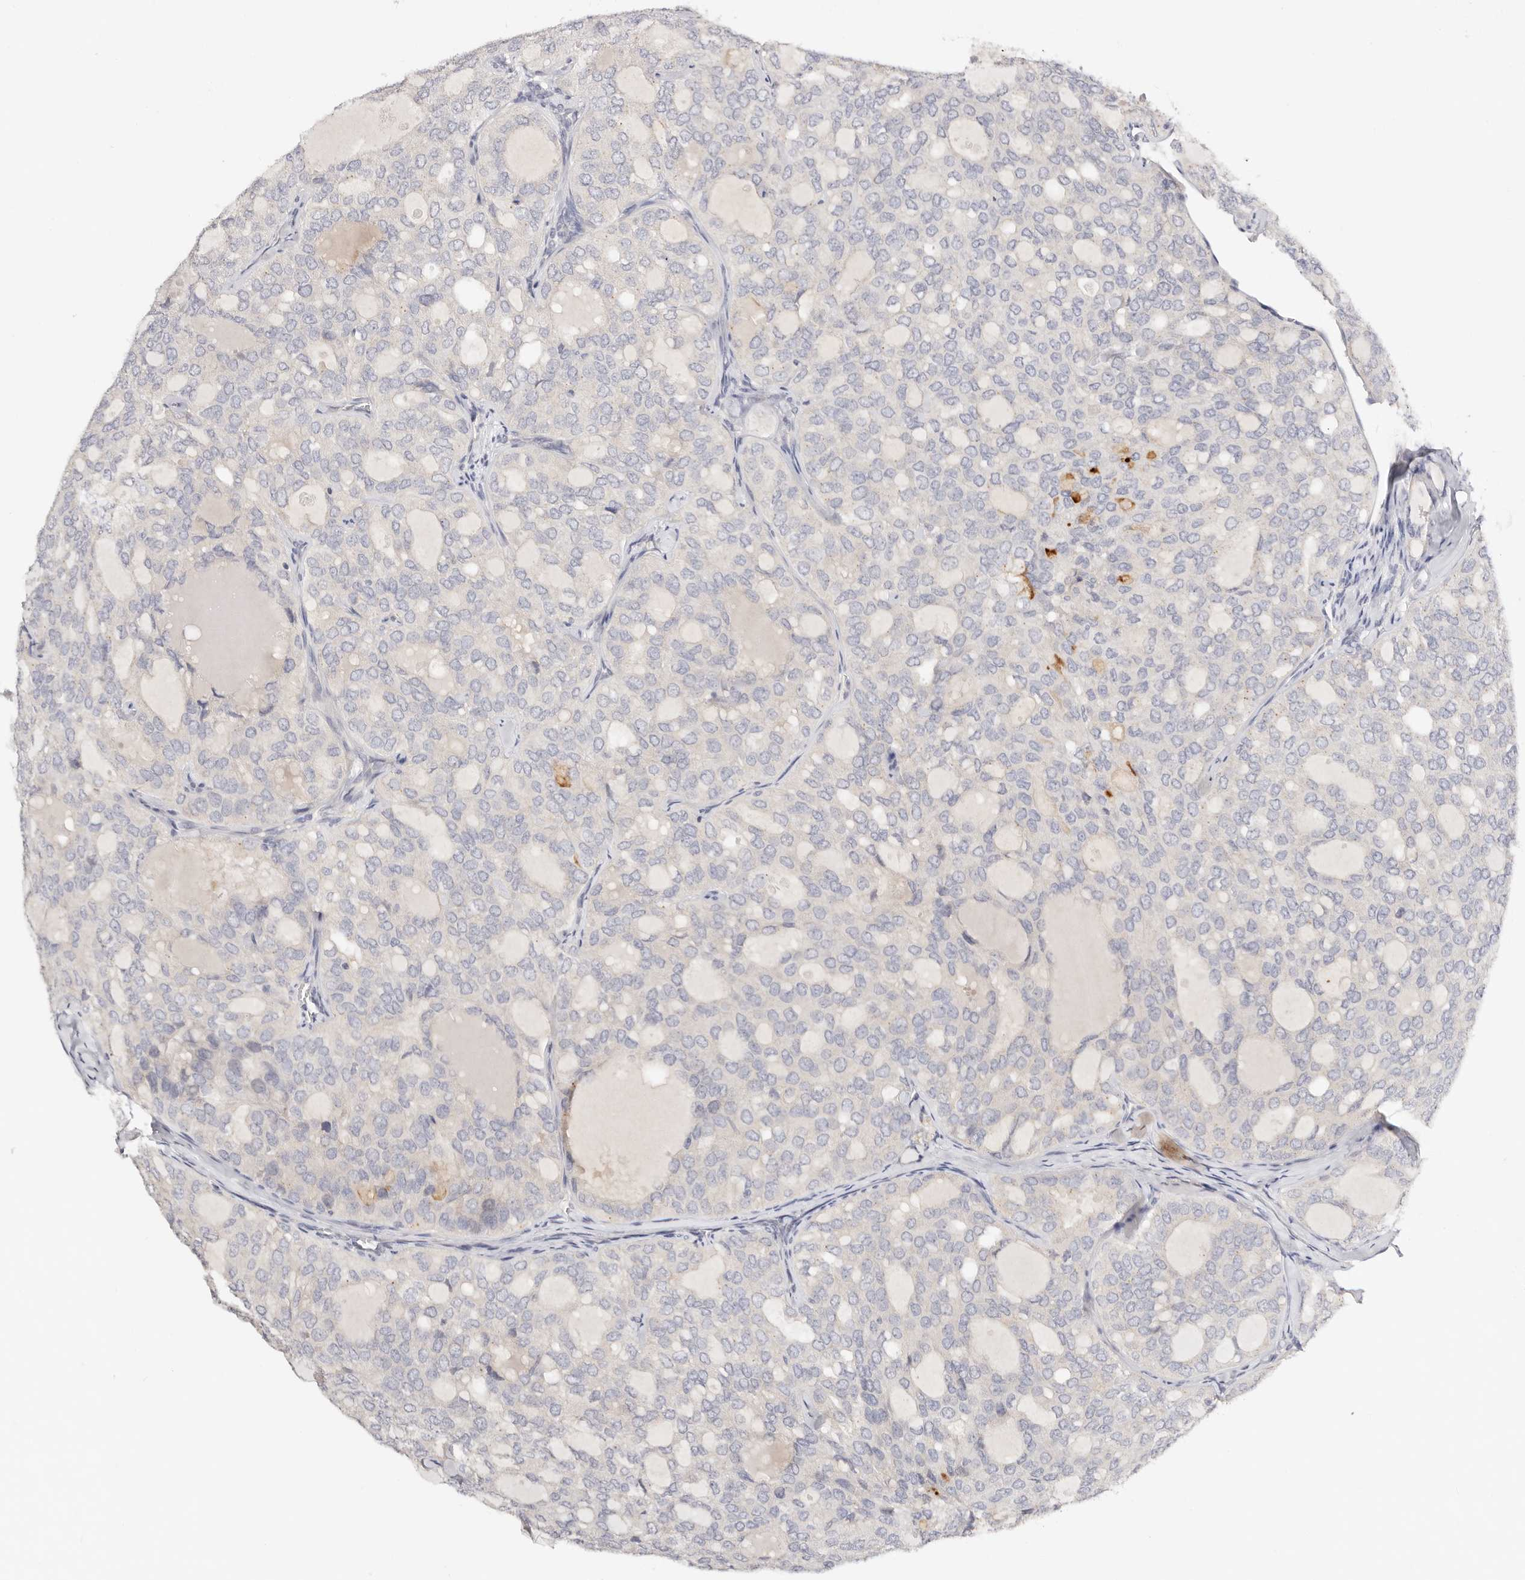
{"staining": {"intensity": "negative", "quantity": "none", "location": "none"}, "tissue": "thyroid cancer", "cell_type": "Tumor cells", "image_type": "cancer", "snomed": [{"axis": "morphology", "description": "Follicular adenoma carcinoma, NOS"}, {"axis": "topography", "description": "Thyroid gland"}], "caption": "Immunohistochemistry of thyroid follicular adenoma carcinoma exhibits no staining in tumor cells.", "gene": "DNASE1", "patient": {"sex": "male", "age": 75}}